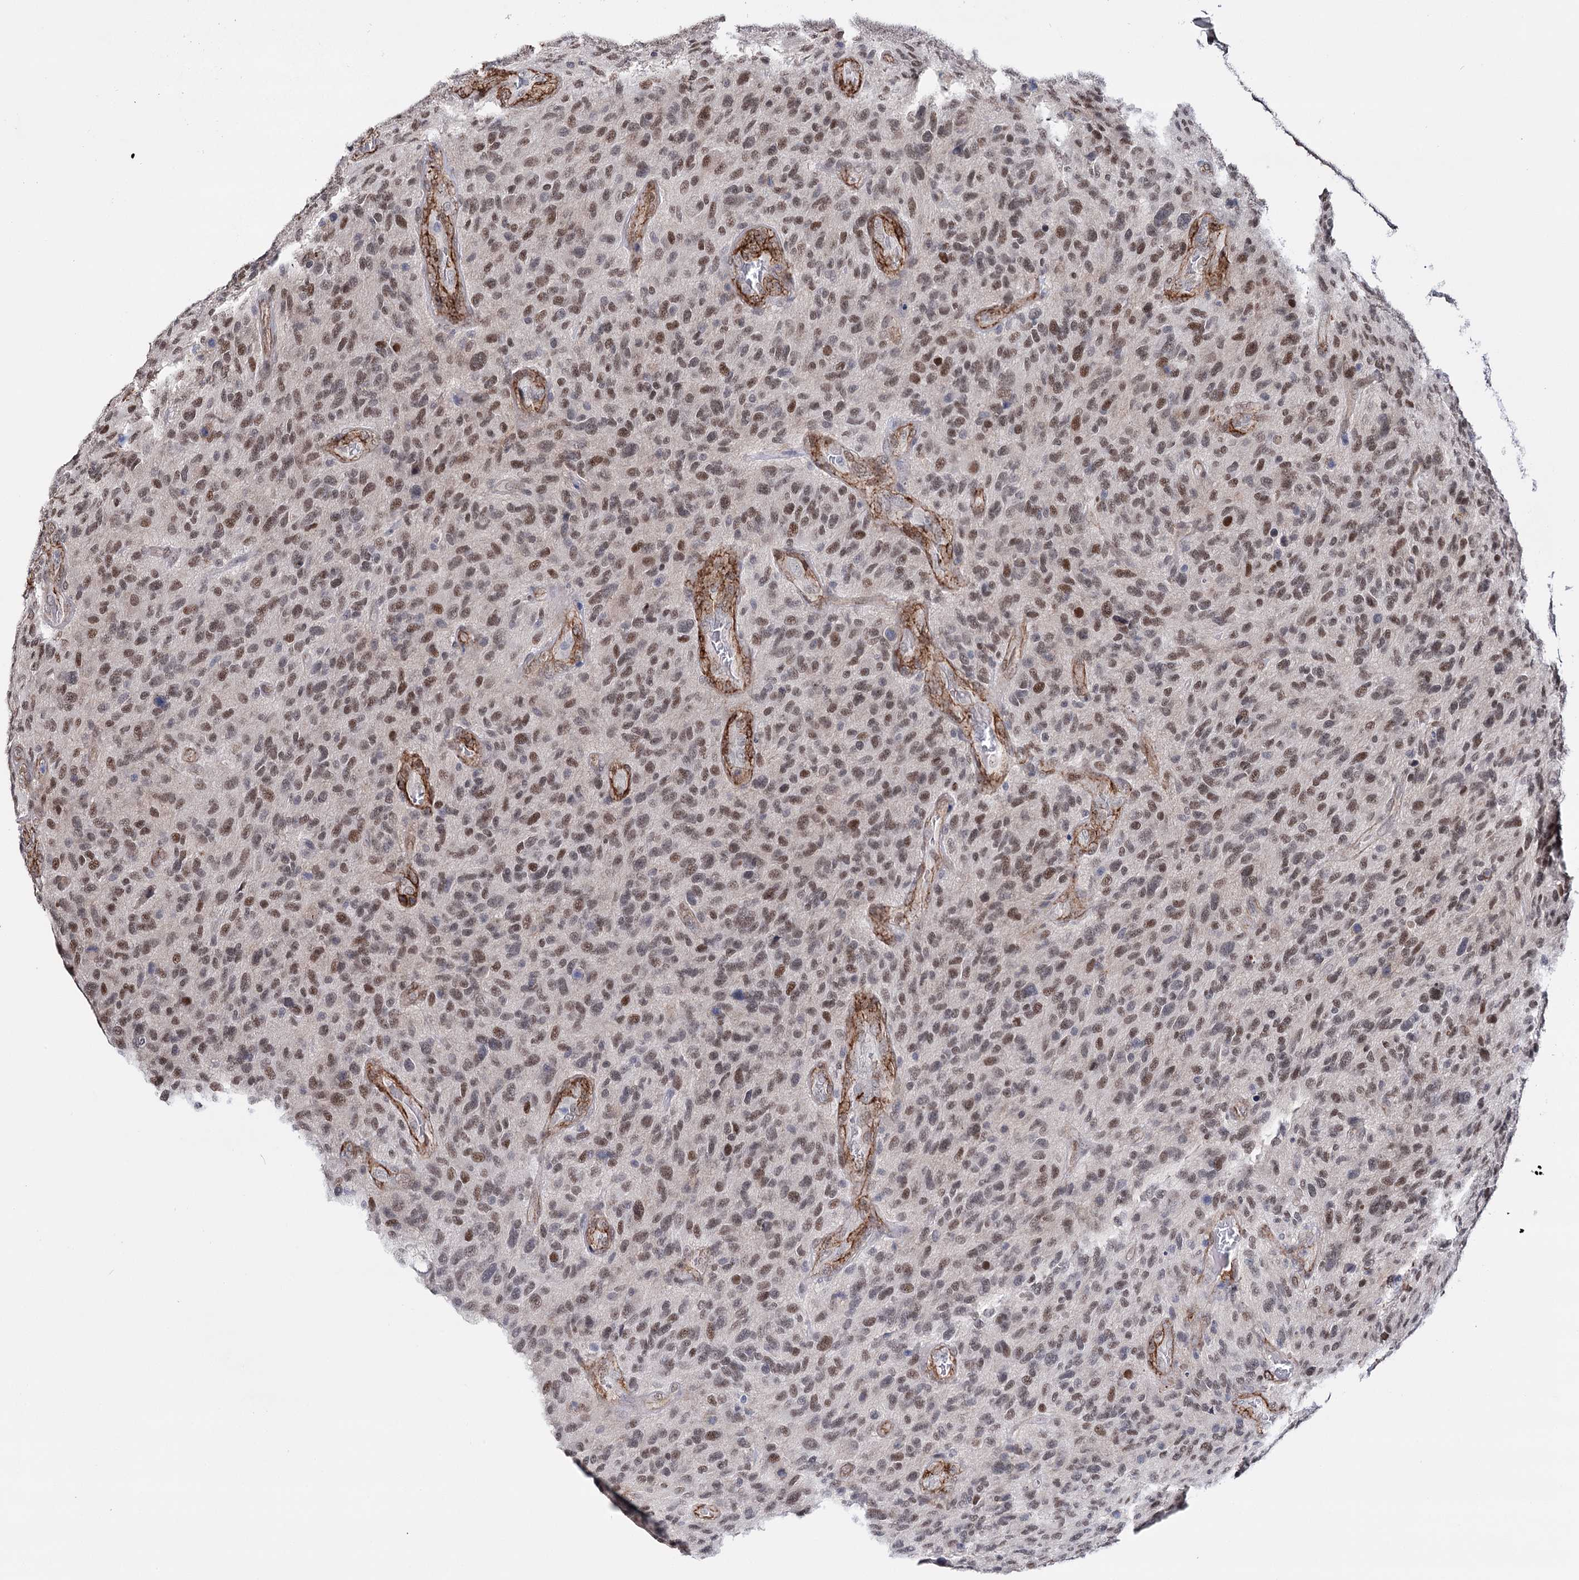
{"staining": {"intensity": "moderate", "quantity": ">75%", "location": "nuclear"}, "tissue": "glioma", "cell_type": "Tumor cells", "image_type": "cancer", "snomed": [{"axis": "morphology", "description": "Glioma, malignant, High grade"}, {"axis": "topography", "description": "Brain"}], "caption": "A brown stain shows moderate nuclear positivity of a protein in malignant glioma (high-grade) tumor cells.", "gene": "CFAP46", "patient": {"sex": "male", "age": 47}}